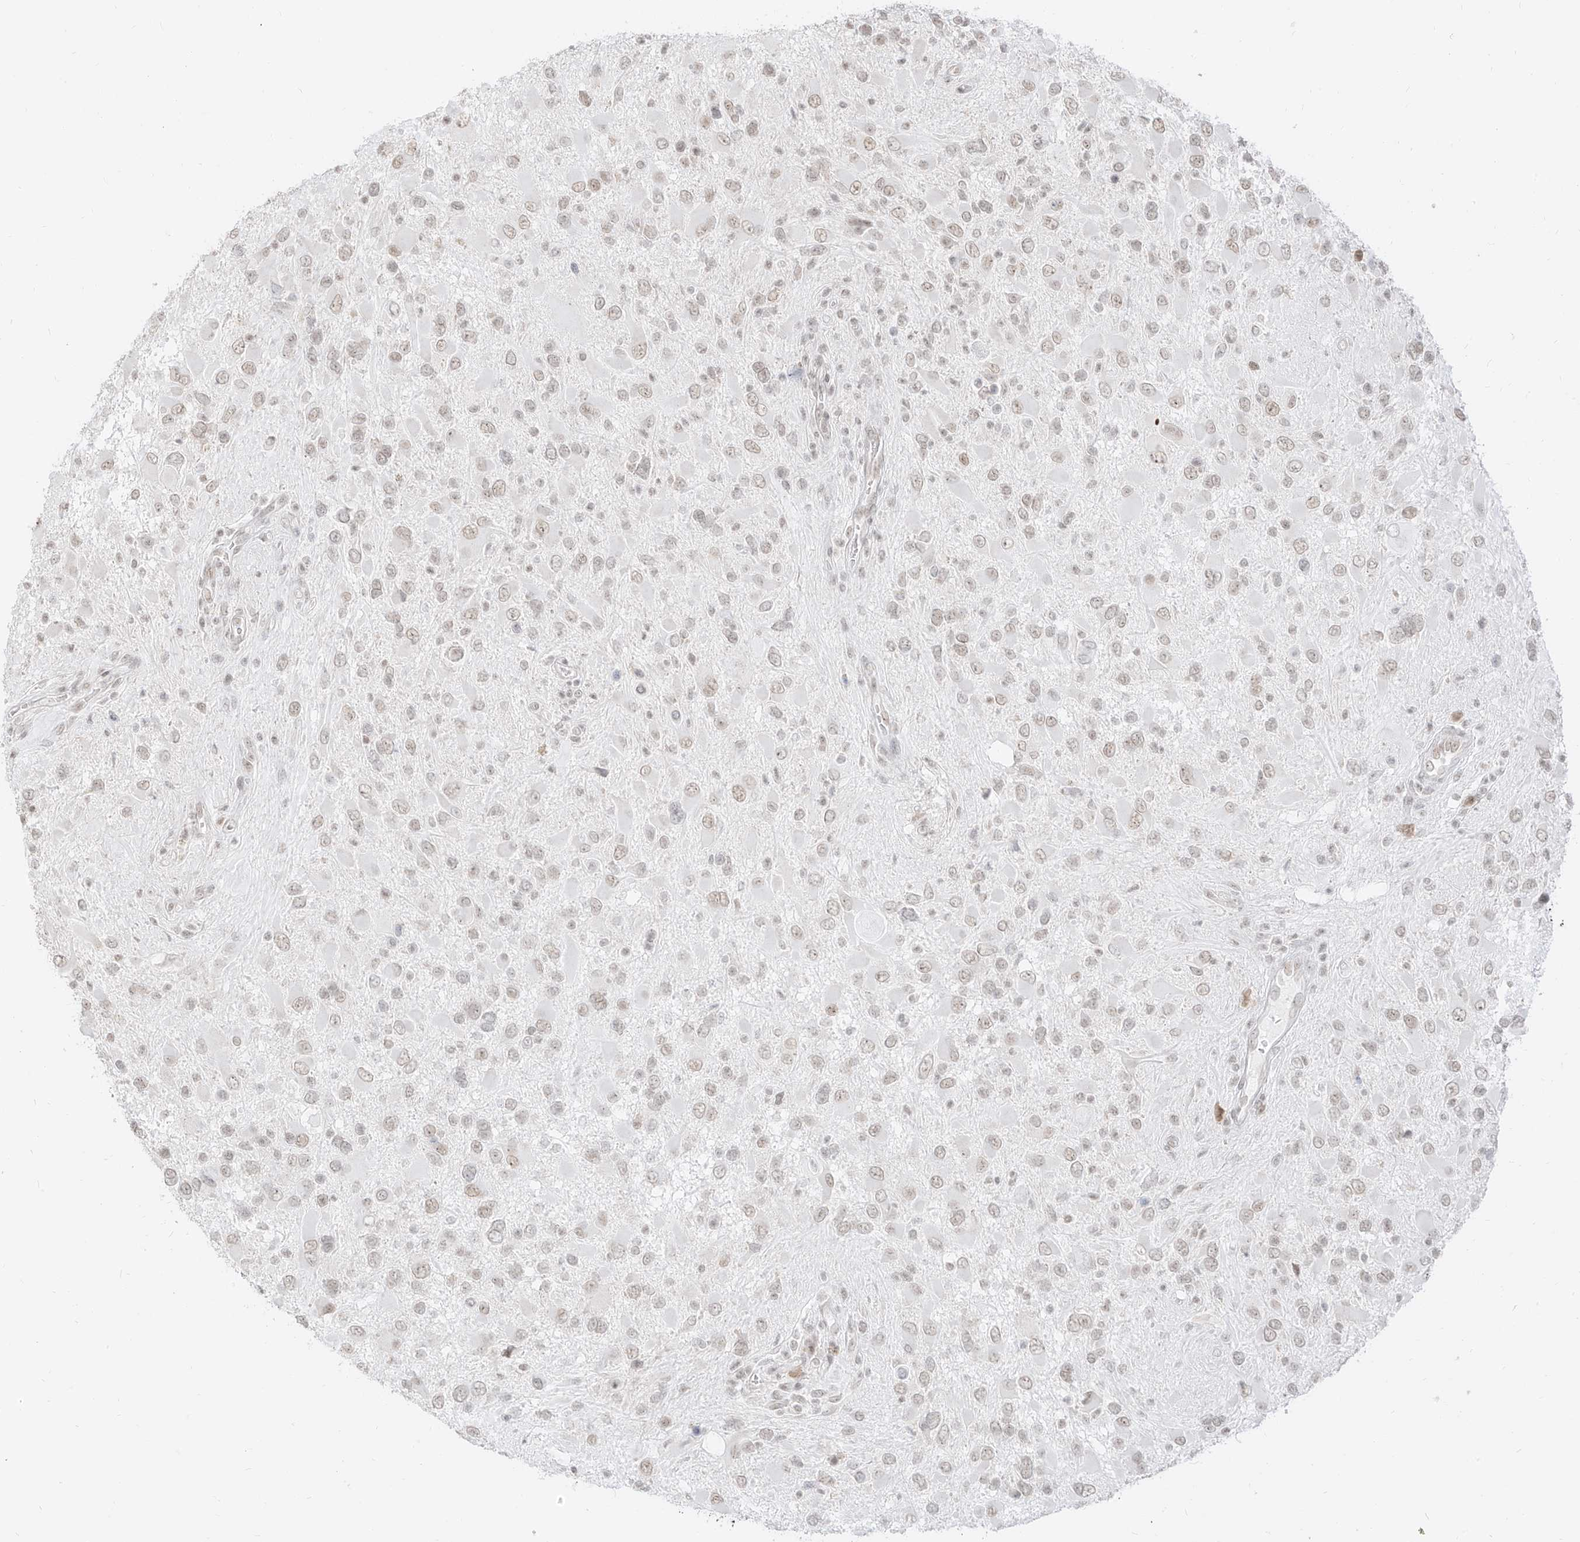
{"staining": {"intensity": "weak", "quantity": "25%-75%", "location": "nuclear"}, "tissue": "glioma", "cell_type": "Tumor cells", "image_type": "cancer", "snomed": [{"axis": "morphology", "description": "Glioma, malignant, High grade"}, {"axis": "topography", "description": "Brain"}], "caption": "DAB (3,3'-diaminobenzidine) immunohistochemical staining of human malignant high-grade glioma demonstrates weak nuclear protein positivity in approximately 25%-75% of tumor cells.", "gene": "SUPT5H", "patient": {"sex": "male", "age": 53}}